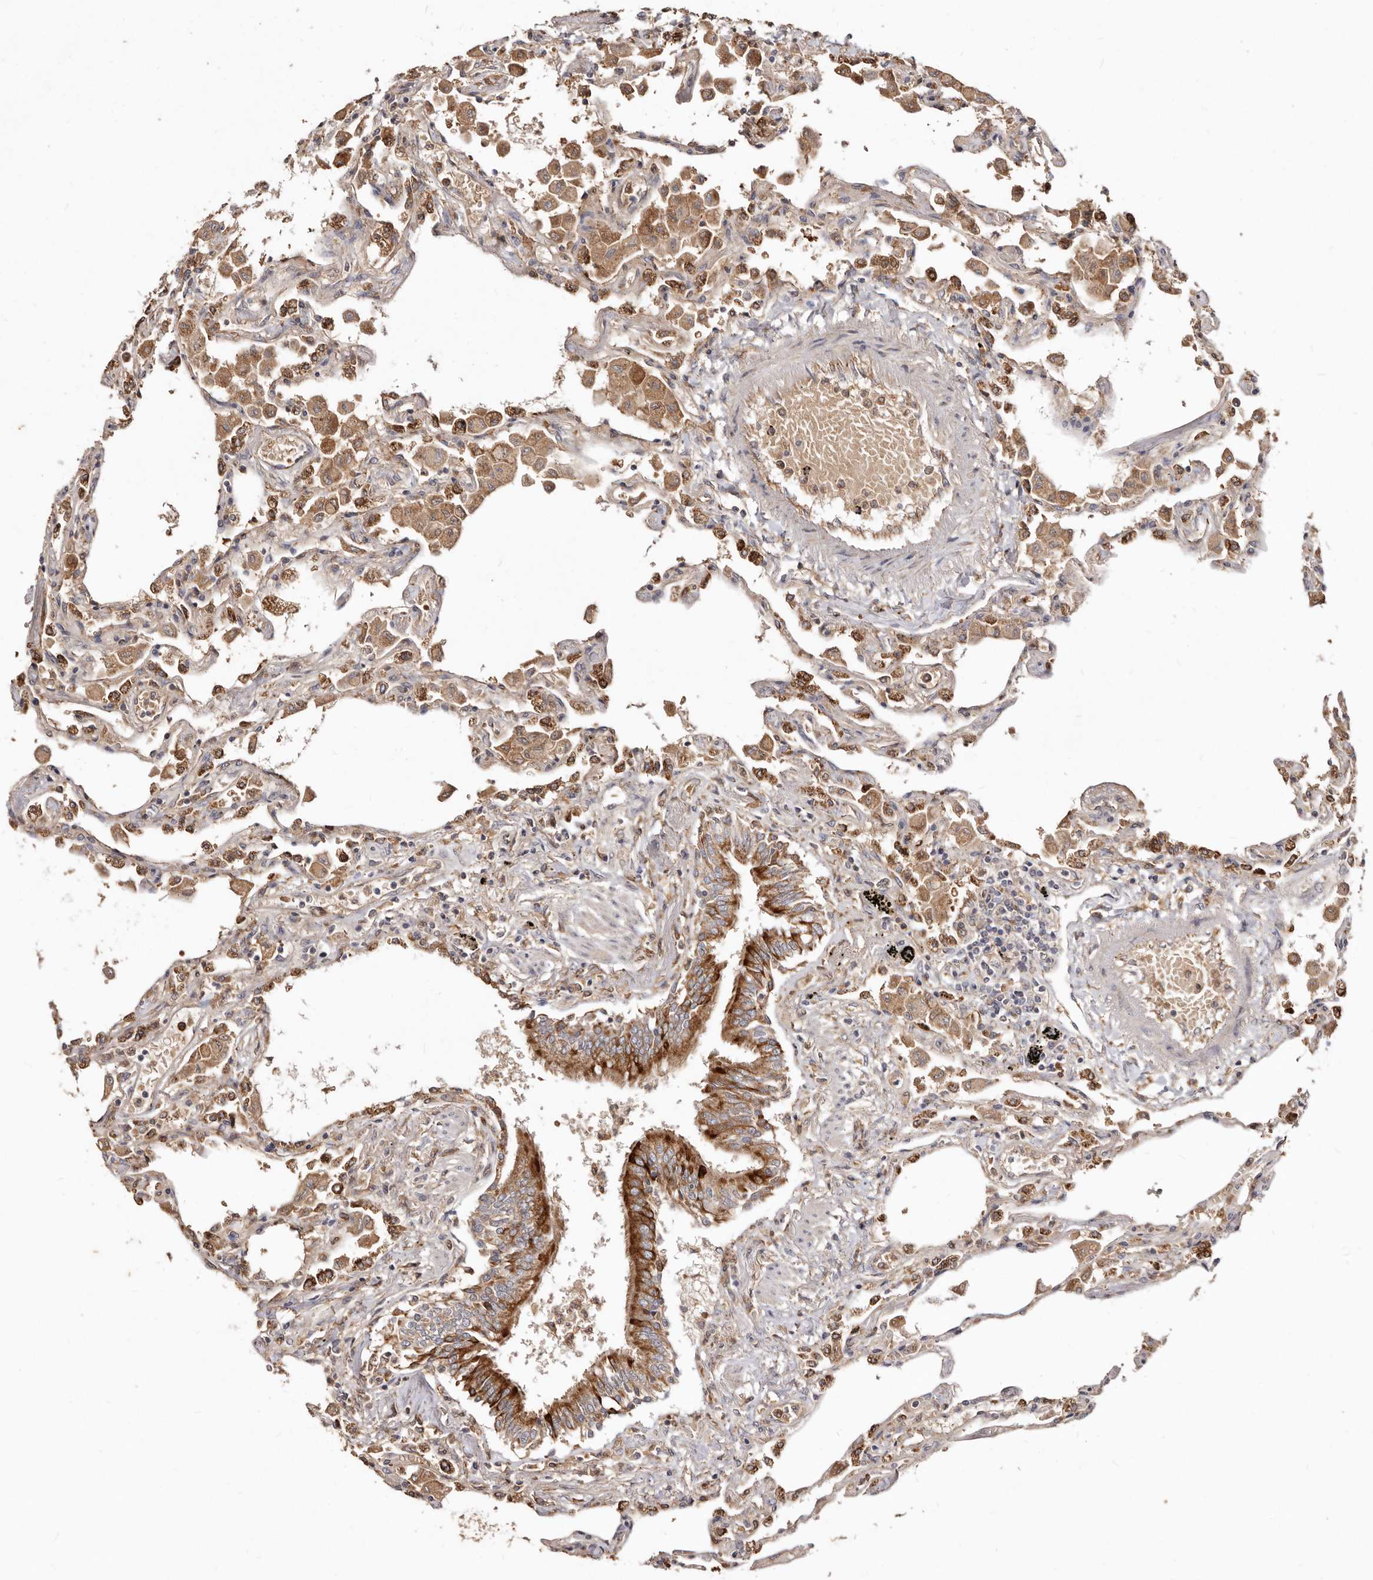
{"staining": {"intensity": "moderate", "quantity": "25%-75%", "location": "cytoplasmic/membranous"}, "tissue": "lung", "cell_type": "Alveolar cells", "image_type": "normal", "snomed": [{"axis": "morphology", "description": "Normal tissue, NOS"}, {"axis": "topography", "description": "Bronchus"}, {"axis": "topography", "description": "Lung"}], "caption": "High-magnification brightfield microscopy of benign lung stained with DAB (3,3'-diaminobenzidine) (brown) and counterstained with hematoxylin (blue). alveolar cells exhibit moderate cytoplasmic/membranous expression is present in about25%-75% of cells. Nuclei are stained in blue.", "gene": "LRRC25", "patient": {"sex": "female", "age": 49}}